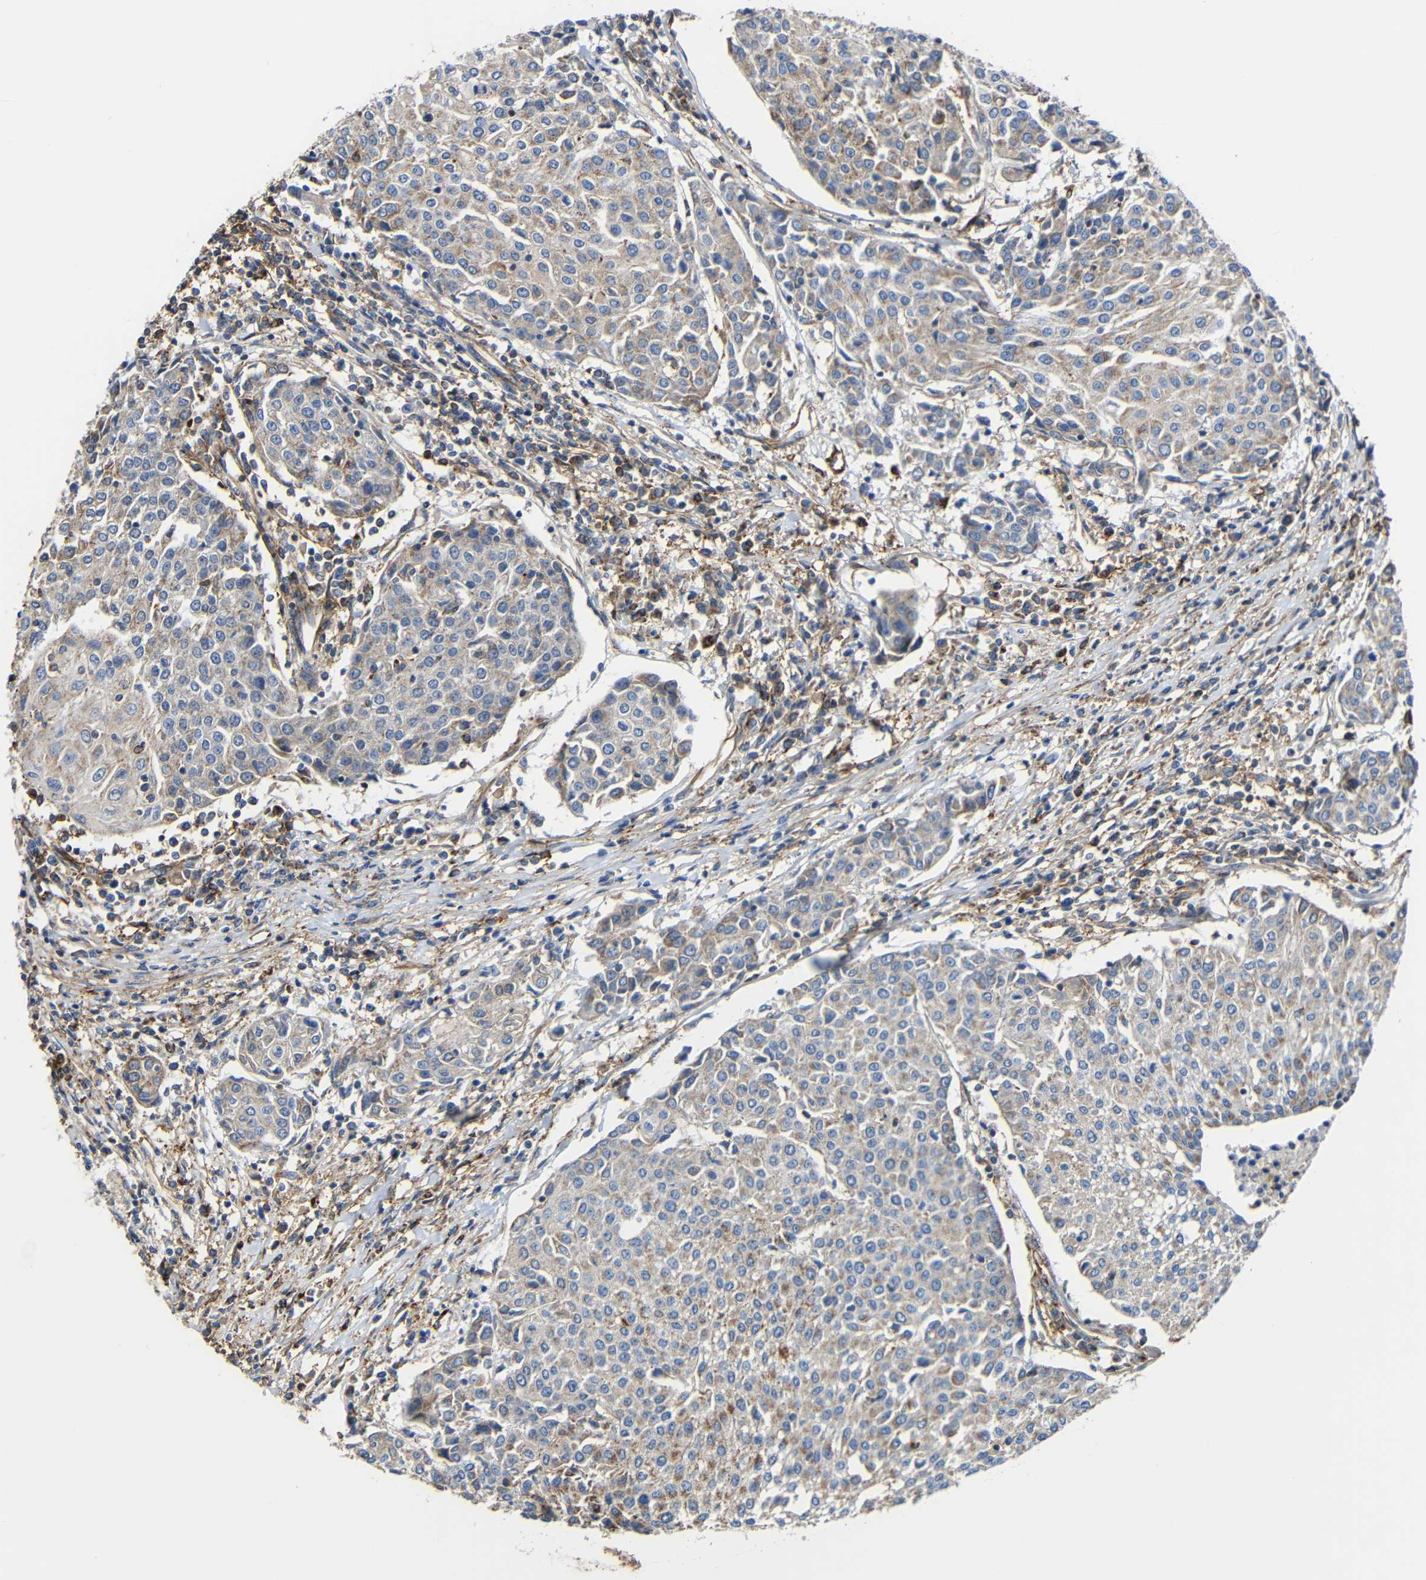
{"staining": {"intensity": "weak", "quantity": ">75%", "location": "cytoplasmic/membranous"}, "tissue": "urothelial cancer", "cell_type": "Tumor cells", "image_type": "cancer", "snomed": [{"axis": "morphology", "description": "Urothelial carcinoma, High grade"}, {"axis": "topography", "description": "Urinary bladder"}], "caption": "High-grade urothelial carcinoma stained with a protein marker shows weak staining in tumor cells.", "gene": "IGSF10", "patient": {"sex": "female", "age": 85}}